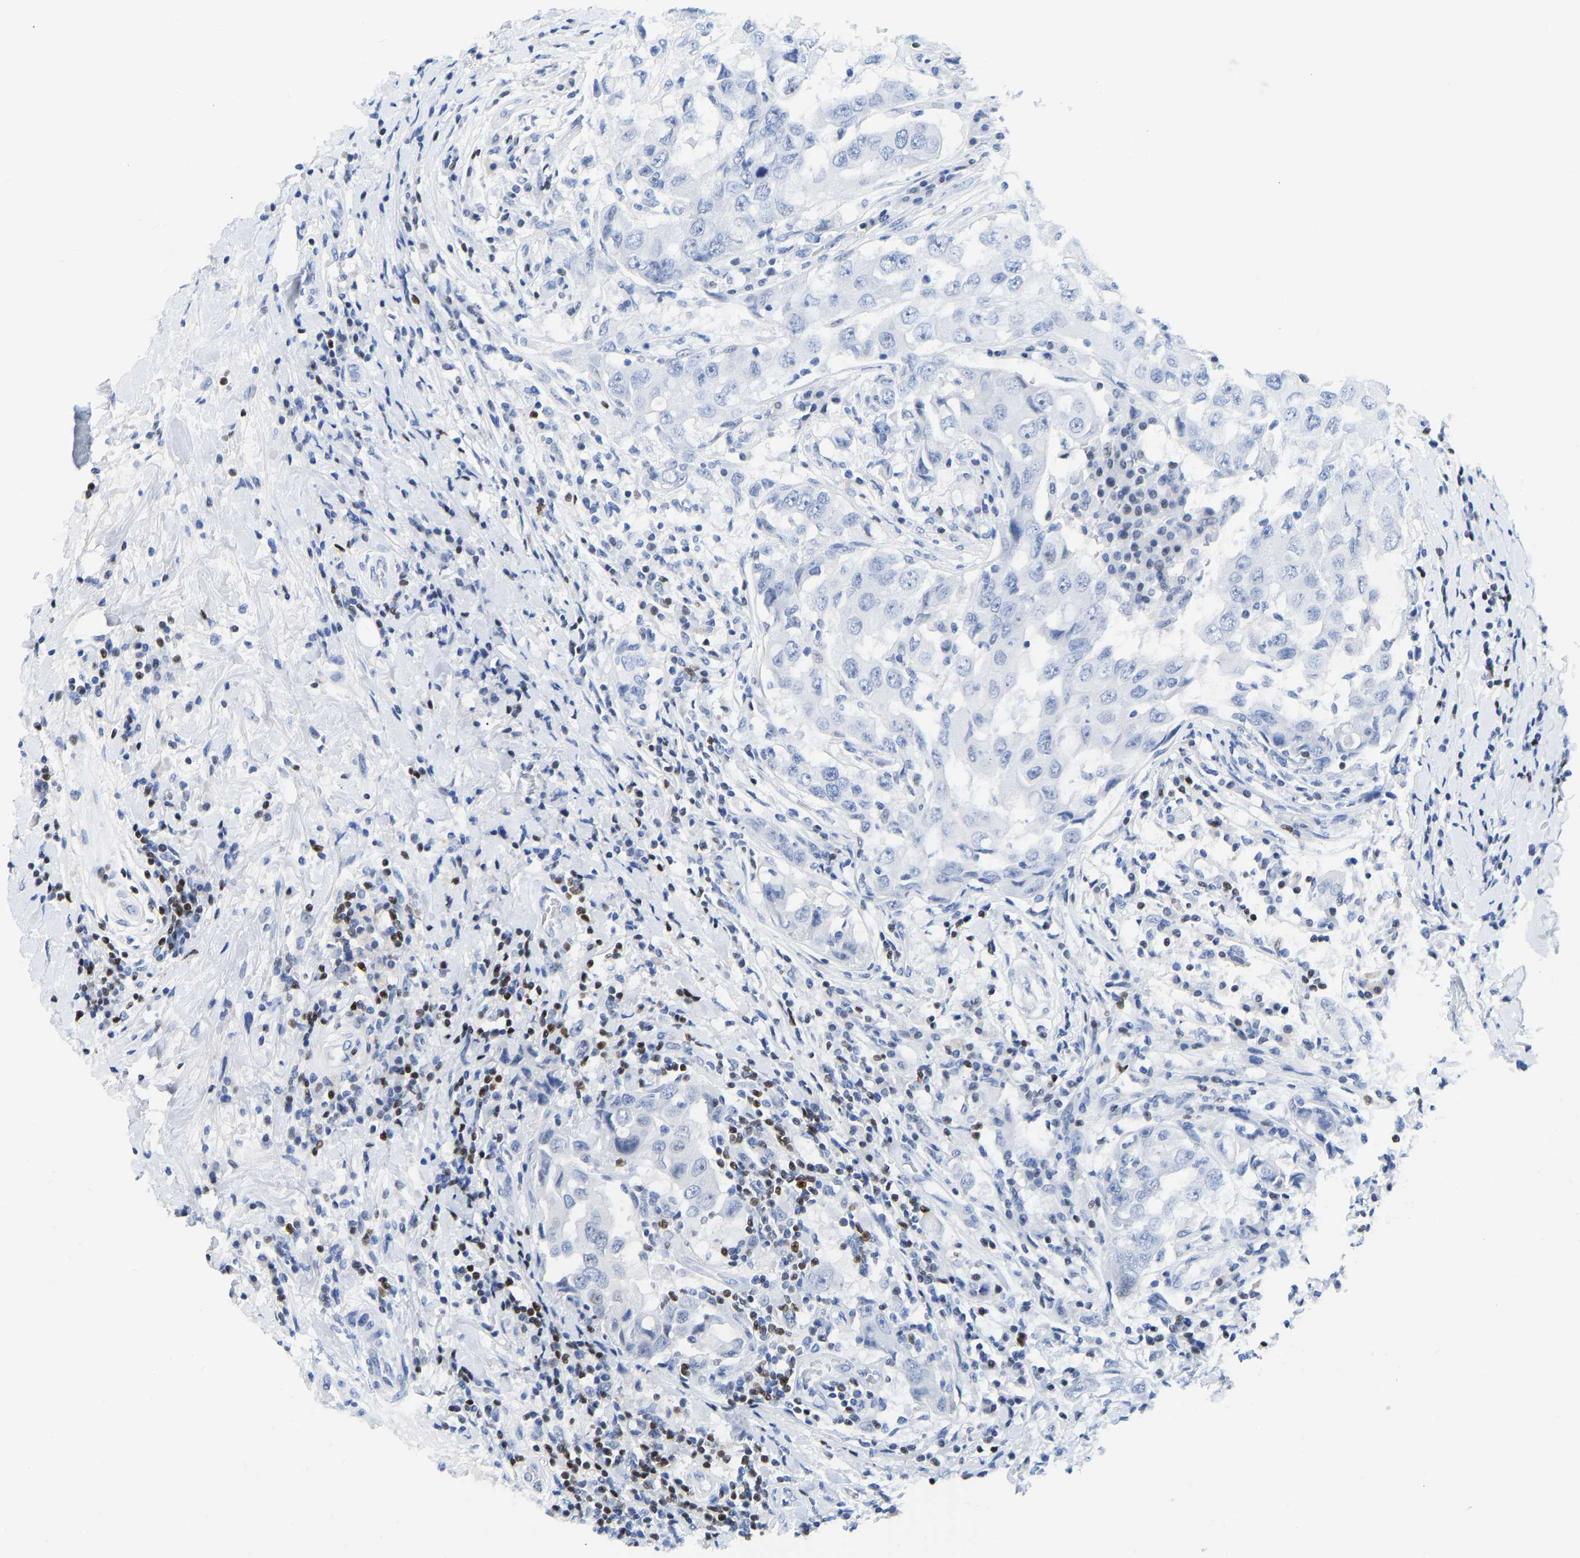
{"staining": {"intensity": "moderate", "quantity": "<25%", "location": "nuclear"}, "tissue": "breast cancer", "cell_type": "Tumor cells", "image_type": "cancer", "snomed": [{"axis": "morphology", "description": "Duct carcinoma"}, {"axis": "topography", "description": "Breast"}], "caption": "Breast cancer stained for a protein (brown) displays moderate nuclear positive positivity in approximately <25% of tumor cells.", "gene": "TCF7", "patient": {"sex": "female", "age": 27}}